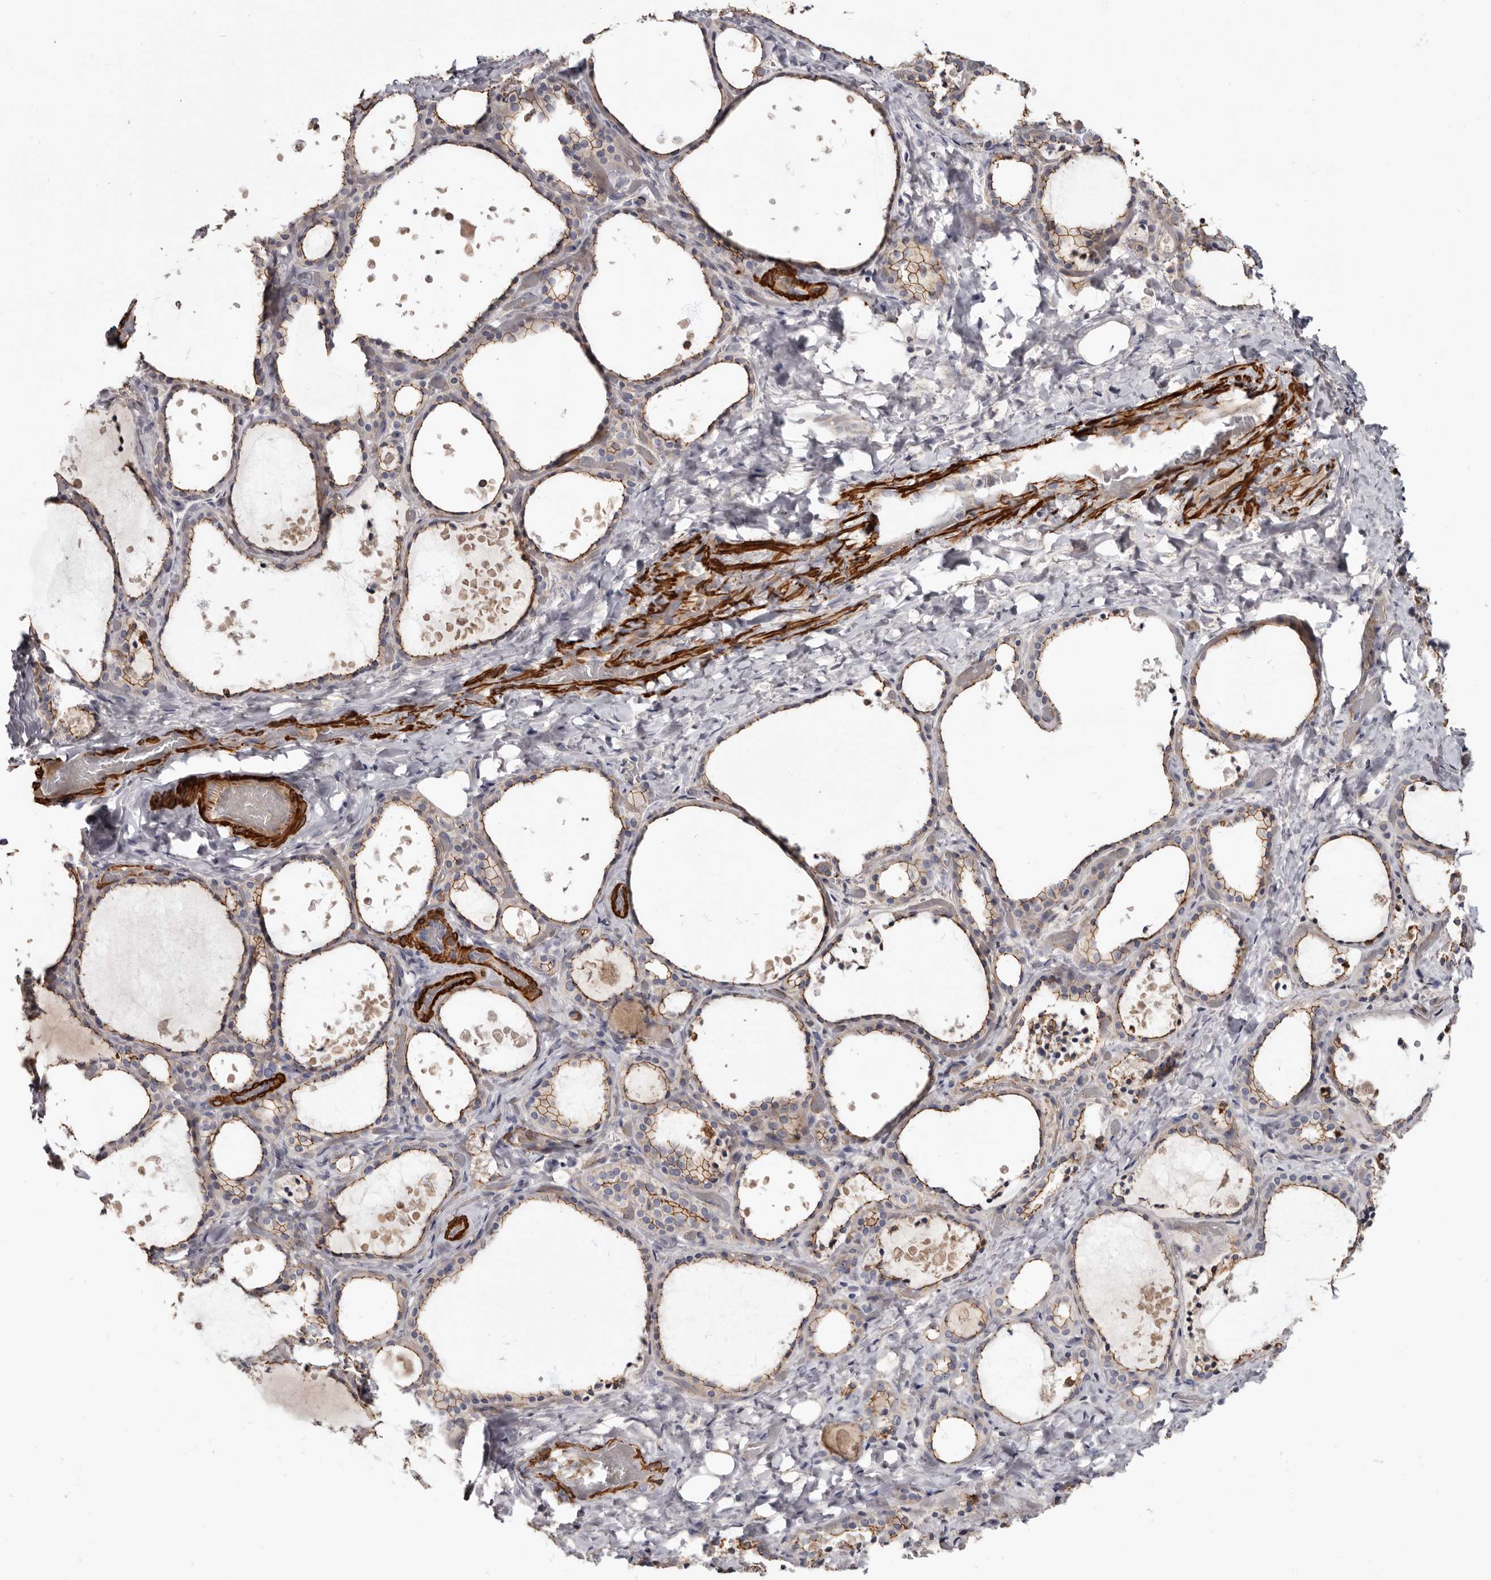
{"staining": {"intensity": "moderate", "quantity": ">75%", "location": "cytoplasmic/membranous"}, "tissue": "thyroid gland", "cell_type": "Glandular cells", "image_type": "normal", "snomed": [{"axis": "morphology", "description": "Normal tissue, NOS"}, {"axis": "topography", "description": "Thyroid gland"}], "caption": "Human thyroid gland stained with a brown dye shows moderate cytoplasmic/membranous positive expression in approximately >75% of glandular cells.", "gene": "CGN", "patient": {"sex": "female", "age": 44}}